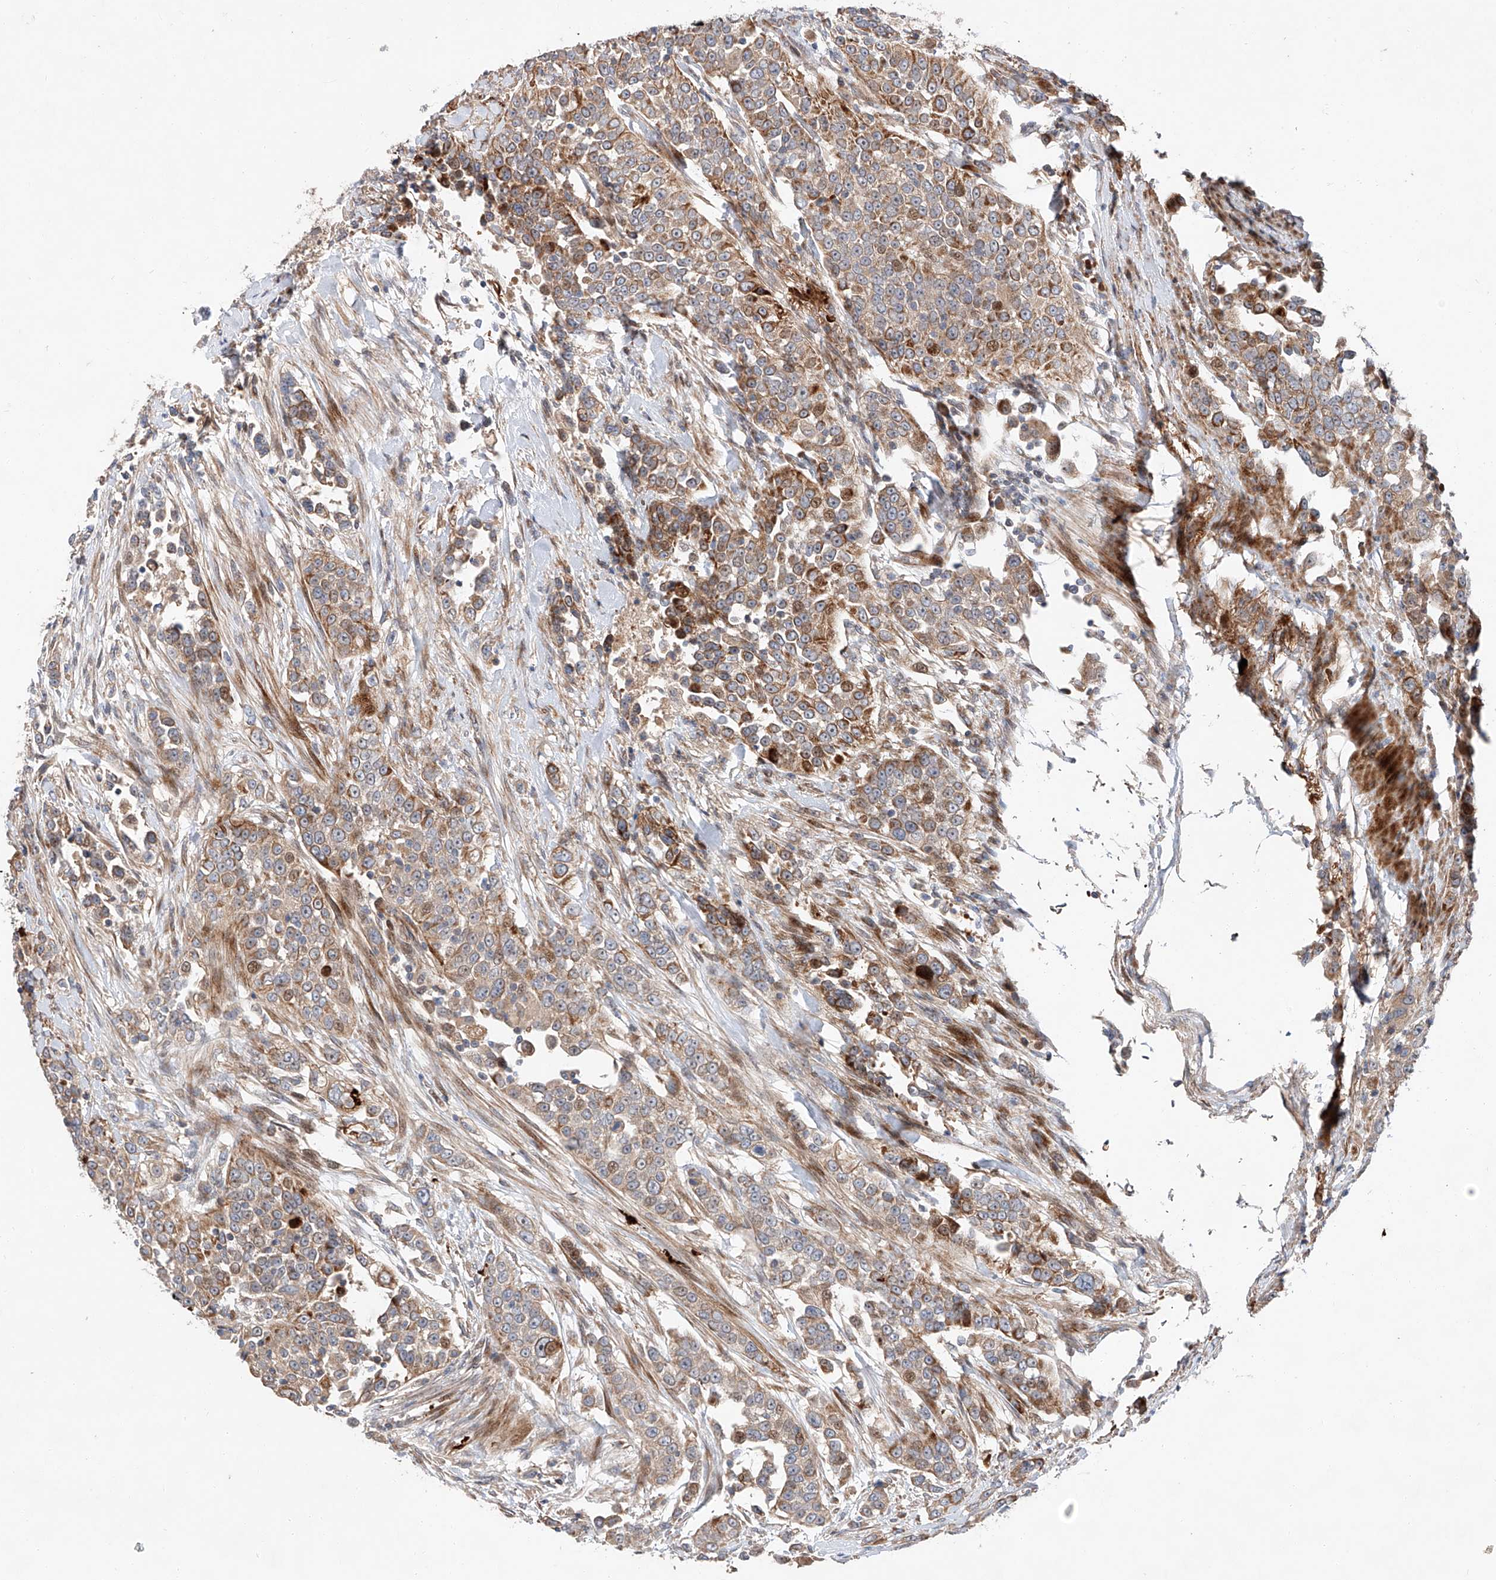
{"staining": {"intensity": "moderate", "quantity": ">75%", "location": "cytoplasmic/membranous"}, "tissue": "urothelial cancer", "cell_type": "Tumor cells", "image_type": "cancer", "snomed": [{"axis": "morphology", "description": "Urothelial carcinoma, High grade"}, {"axis": "topography", "description": "Urinary bladder"}], "caption": "Tumor cells show moderate cytoplasmic/membranous expression in approximately >75% of cells in high-grade urothelial carcinoma.", "gene": "USF3", "patient": {"sex": "female", "age": 80}}